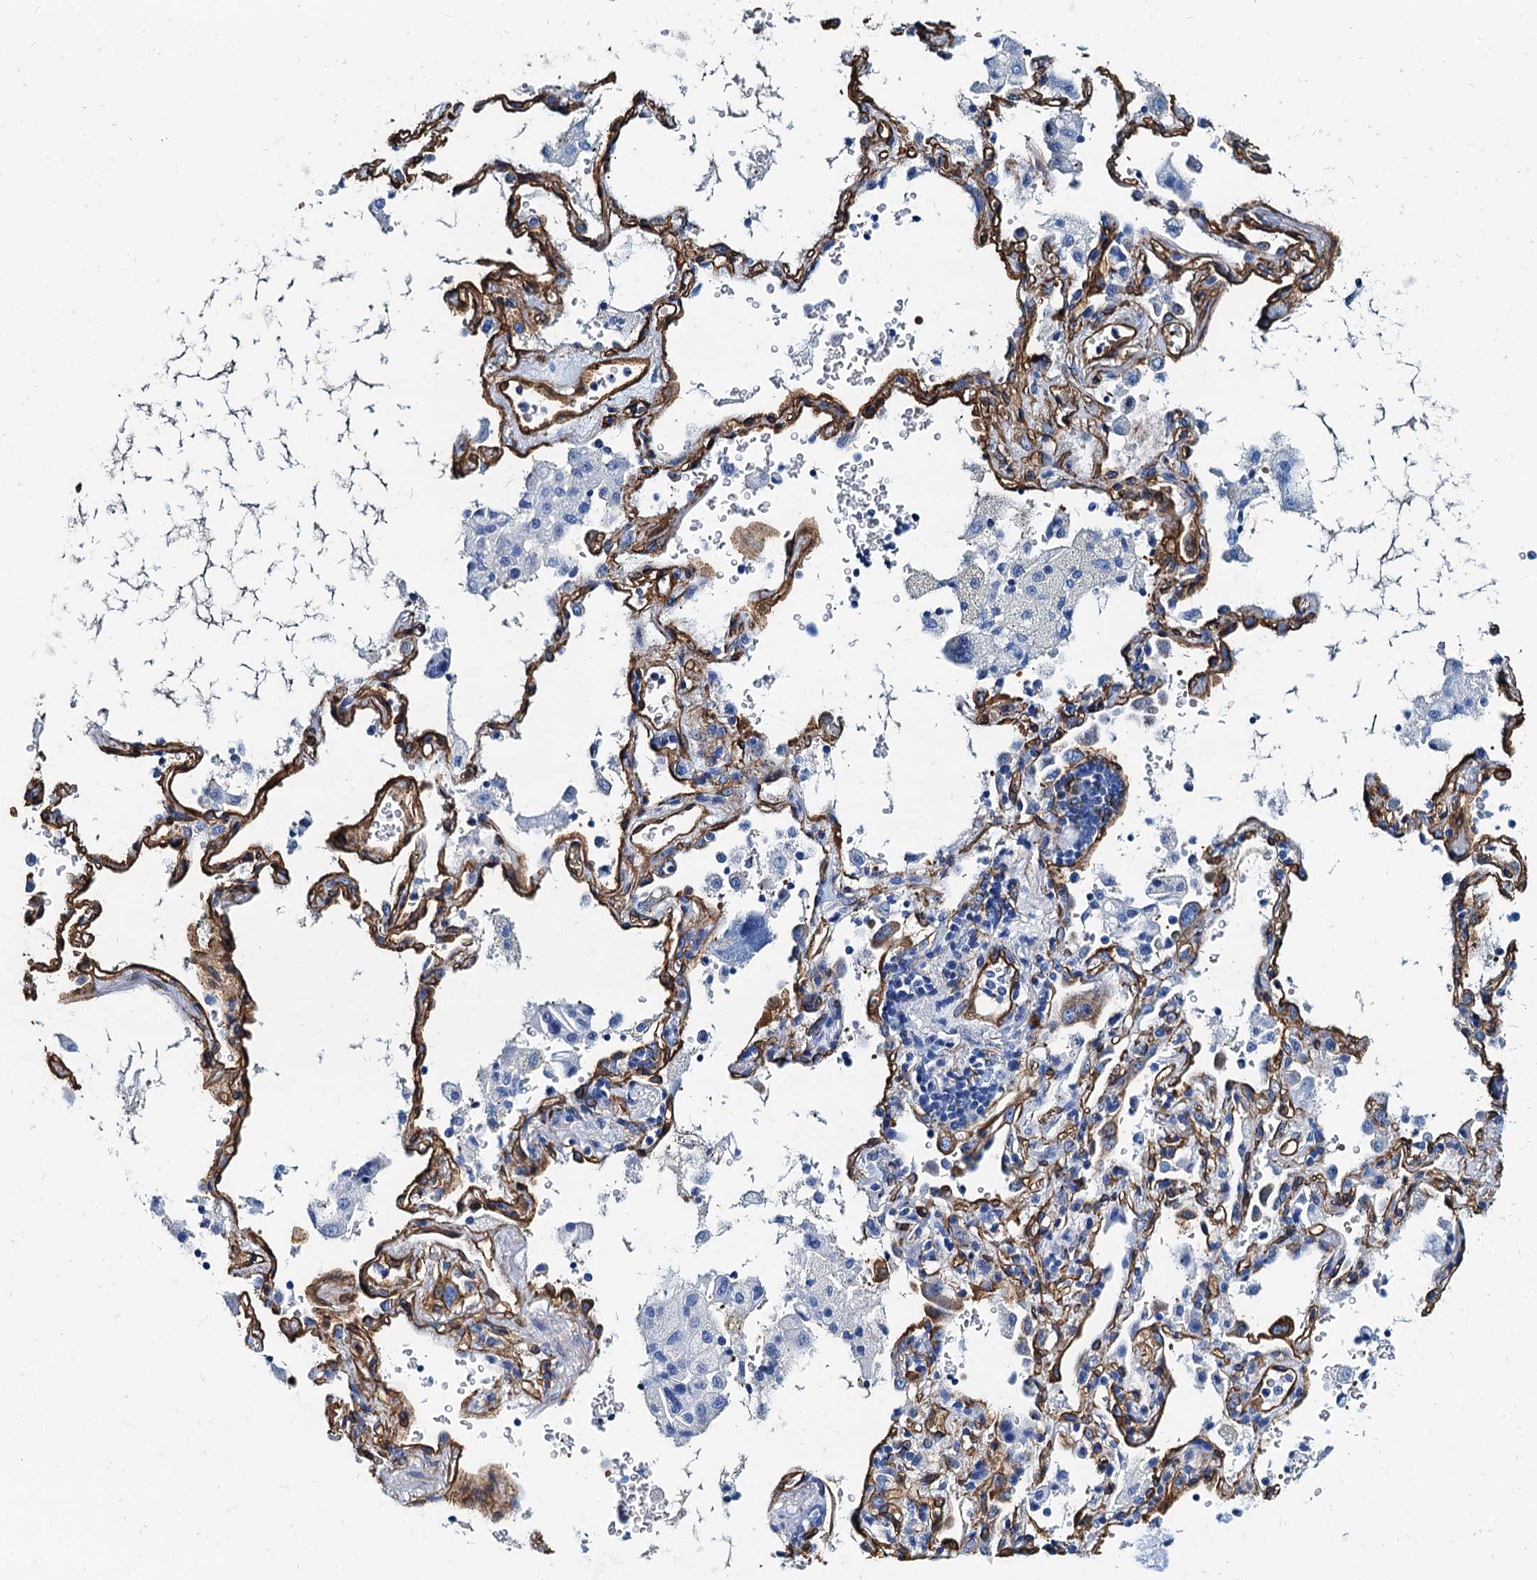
{"staining": {"intensity": "negative", "quantity": "none", "location": "none"}, "tissue": "lung cancer", "cell_type": "Tumor cells", "image_type": "cancer", "snomed": [{"axis": "morphology", "description": "Squamous cell carcinoma, NOS"}, {"axis": "topography", "description": "Lung"}], "caption": "Tumor cells are negative for brown protein staining in squamous cell carcinoma (lung).", "gene": "CAVIN2", "patient": {"sex": "female", "age": 73}}